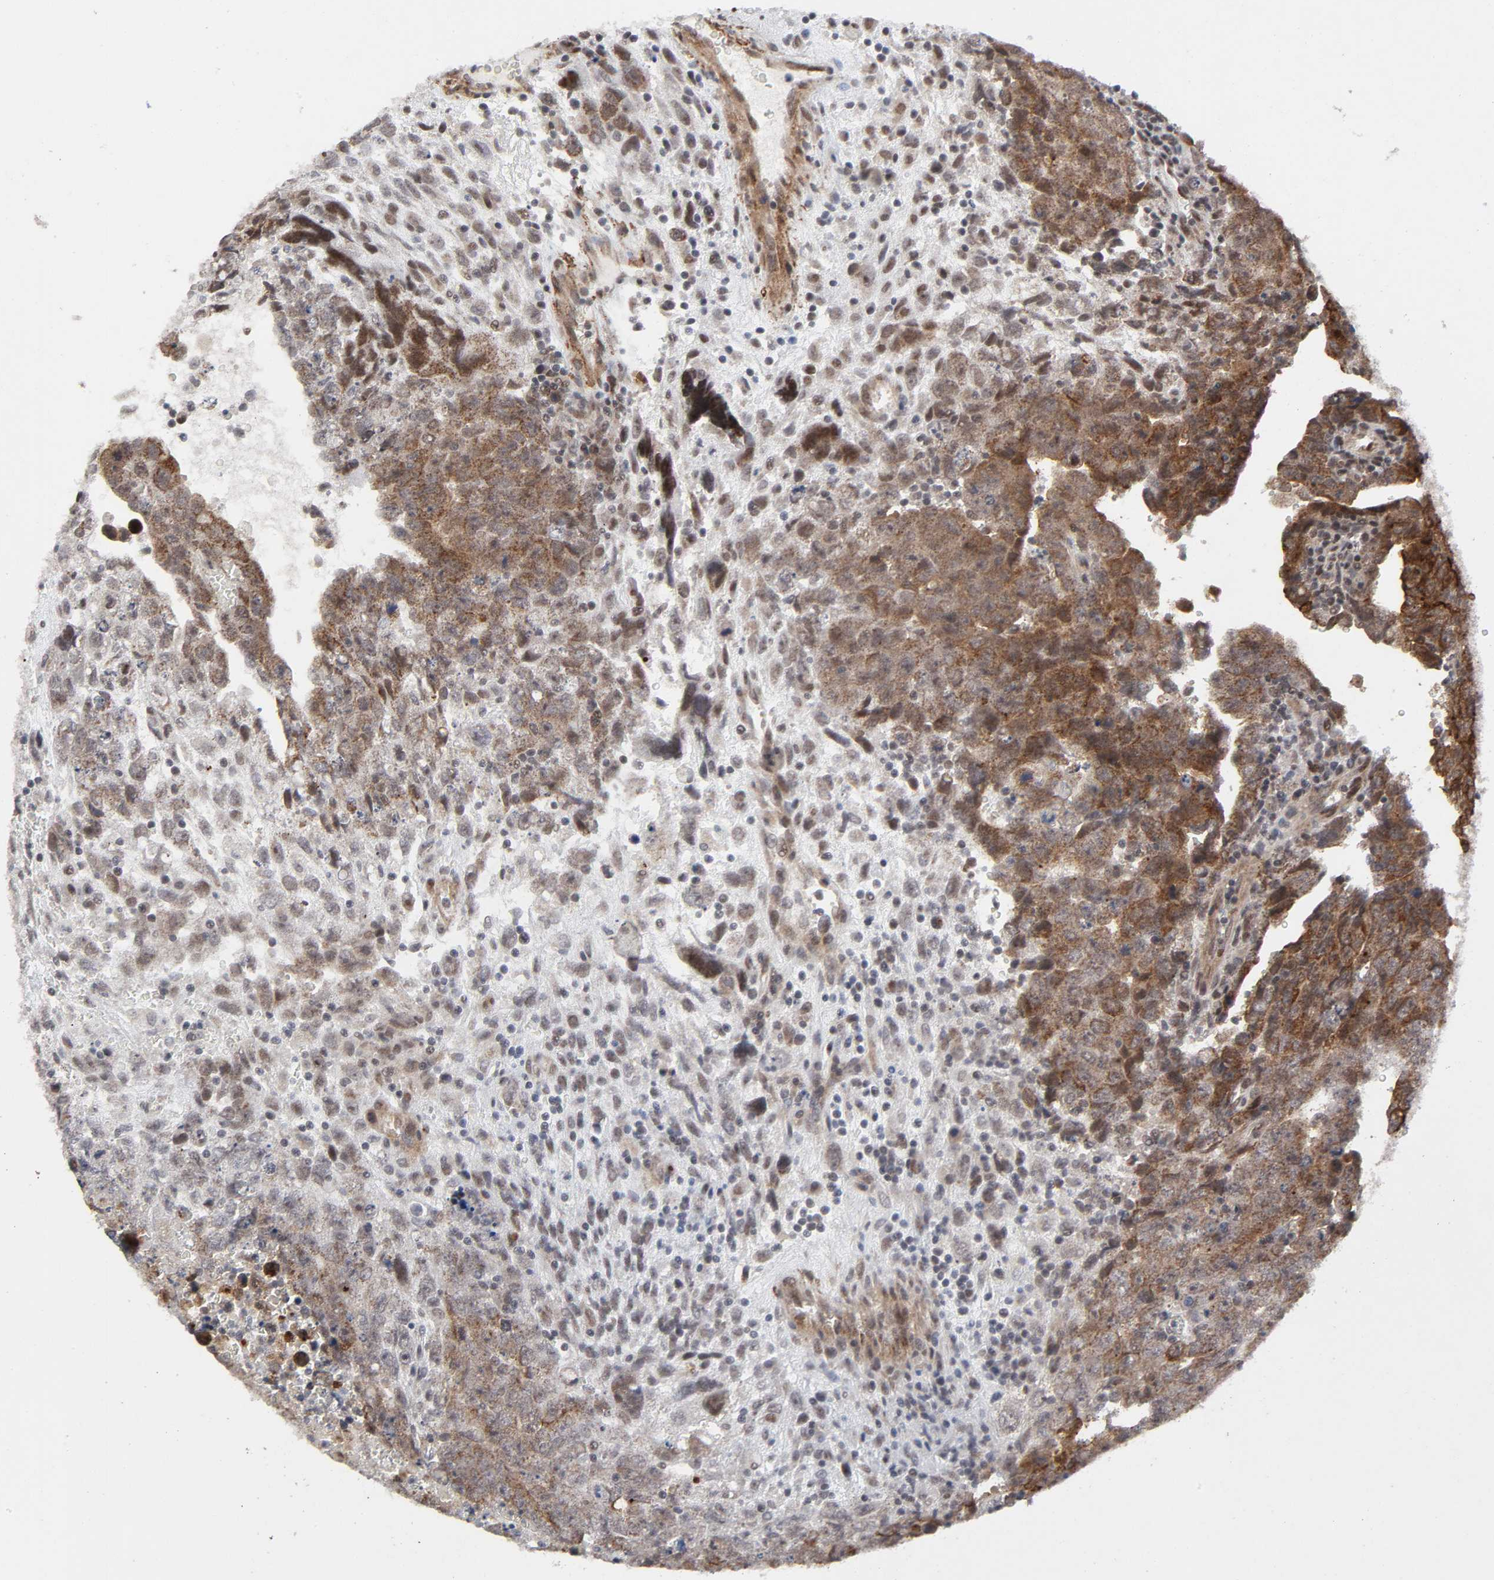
{"staining": {"intensity": "moderate", "quantity": ">75%", "location": "cytoplasmic/membranous"}, "tissue": "testis cancer", "cell_type": "Tumor cells", "image_type": "cancer", "snomed": [{"axis": "morphology", "description": "Carcinoma, Embryonal, NOS"}, {"axis": "topography", "description": "Testis"}], "caption": "Immunohistochemistry (IHC) of testis embryonal carcinoma exhibits medium levels of moderate cytoplasmic/membranous staining in about >75% of tumor cells.", "gene": "ZKSCAN8", "patient": {"sex": "male", "age": 28}}